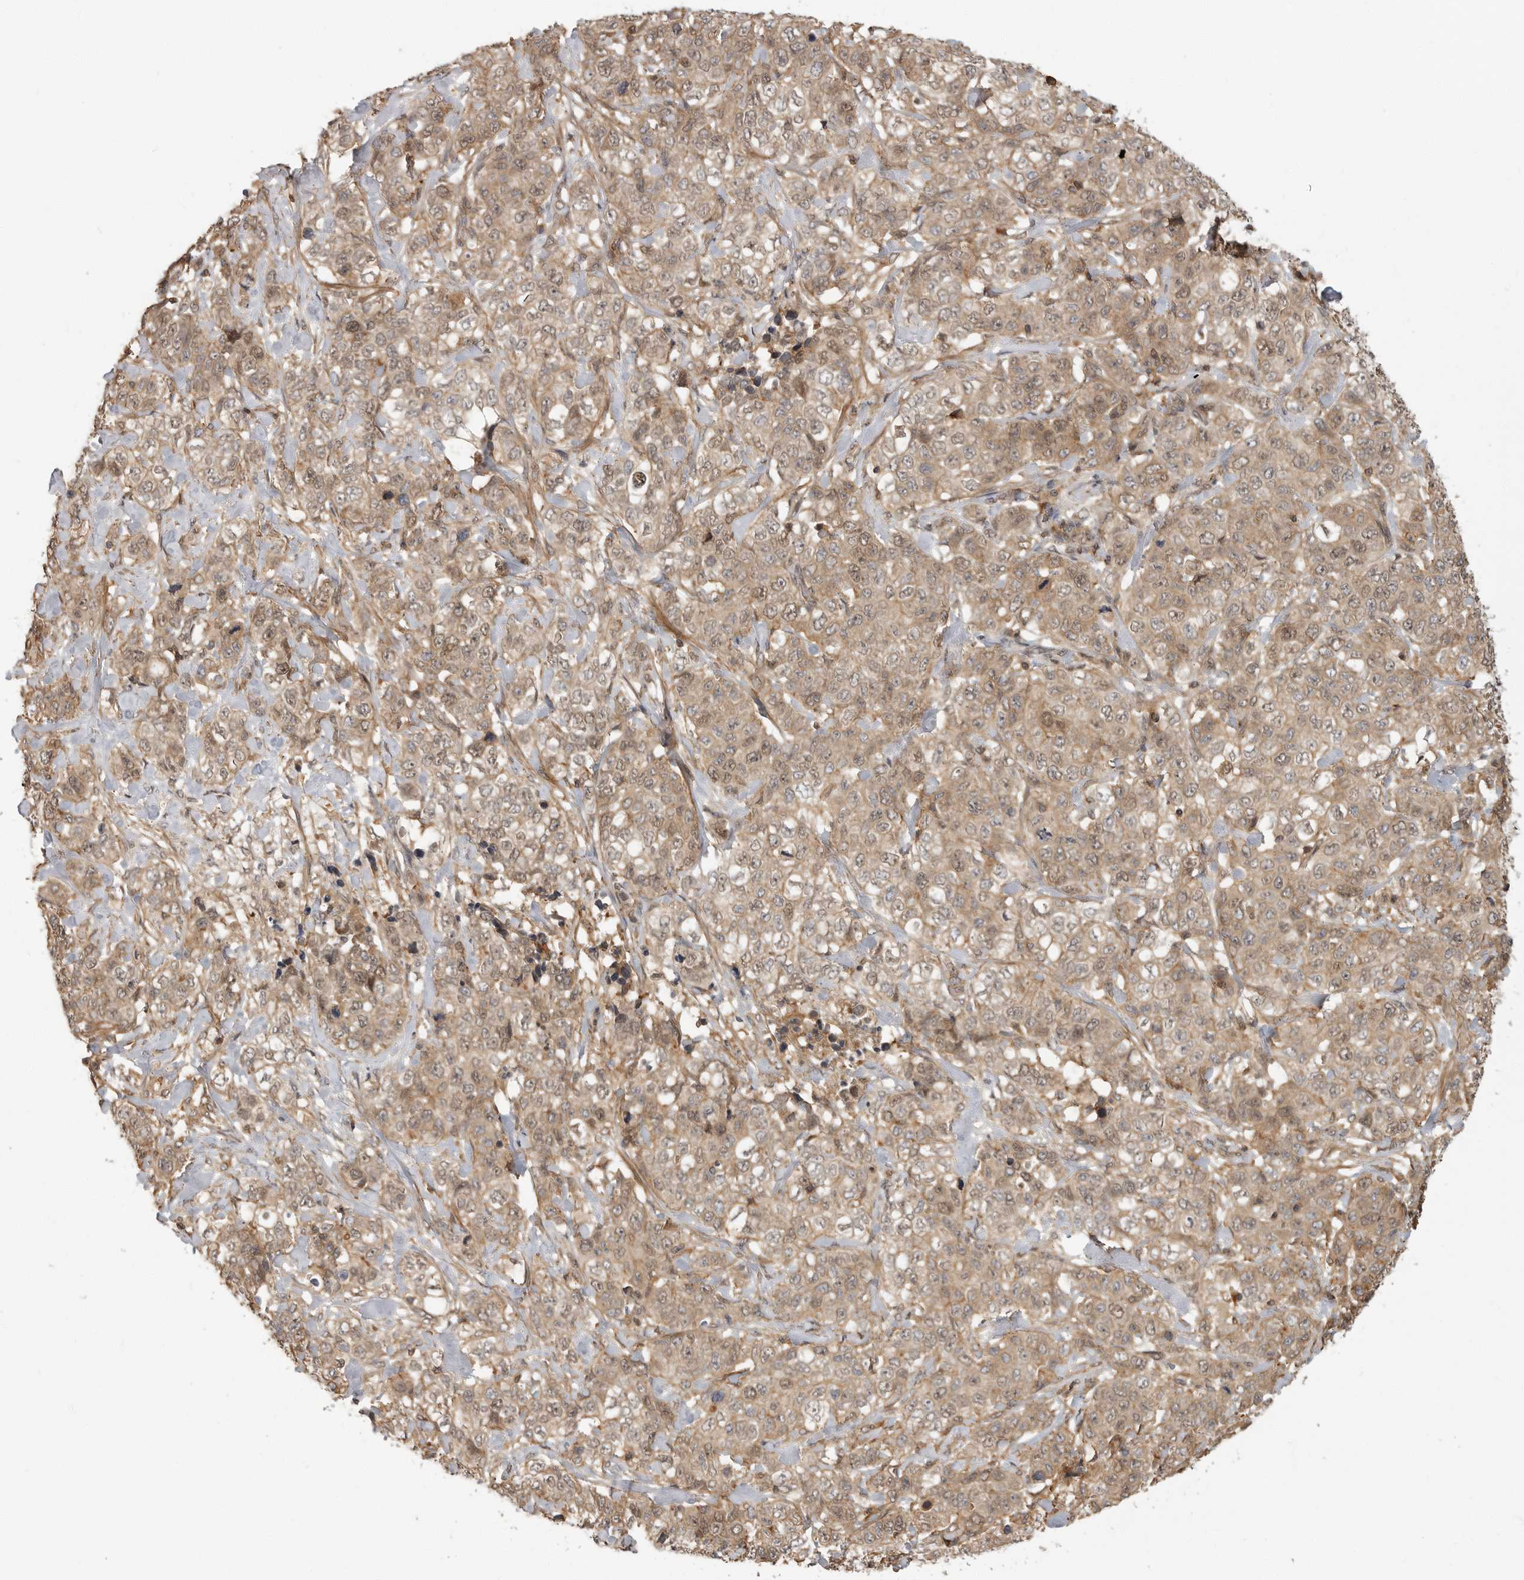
{"staining": {"intensity": "moderate", "quantity": ">75%", "location": "cytoplasmic/membranous,nuclear"}, "tissue": "stomach cancer", "cell_type": "Tumor cells", "image_type": "cancer", "snomed": [{"axis": "morphology", "description": "Adenocarcinoma, NOS"}, {"axis": "topography", "description": "Stomach"}], "caption": "Immunohistochemical staining of human stomach cancer shows medium levels of moderate cytoplasmic/membranous and nuclear staining in approximately >75% of tumor cells. The protein of interest is shown in brown color, while the nuclei are stained blue.", "gene": "ERN1", "patient": {"sex": "male", "age": 48}}